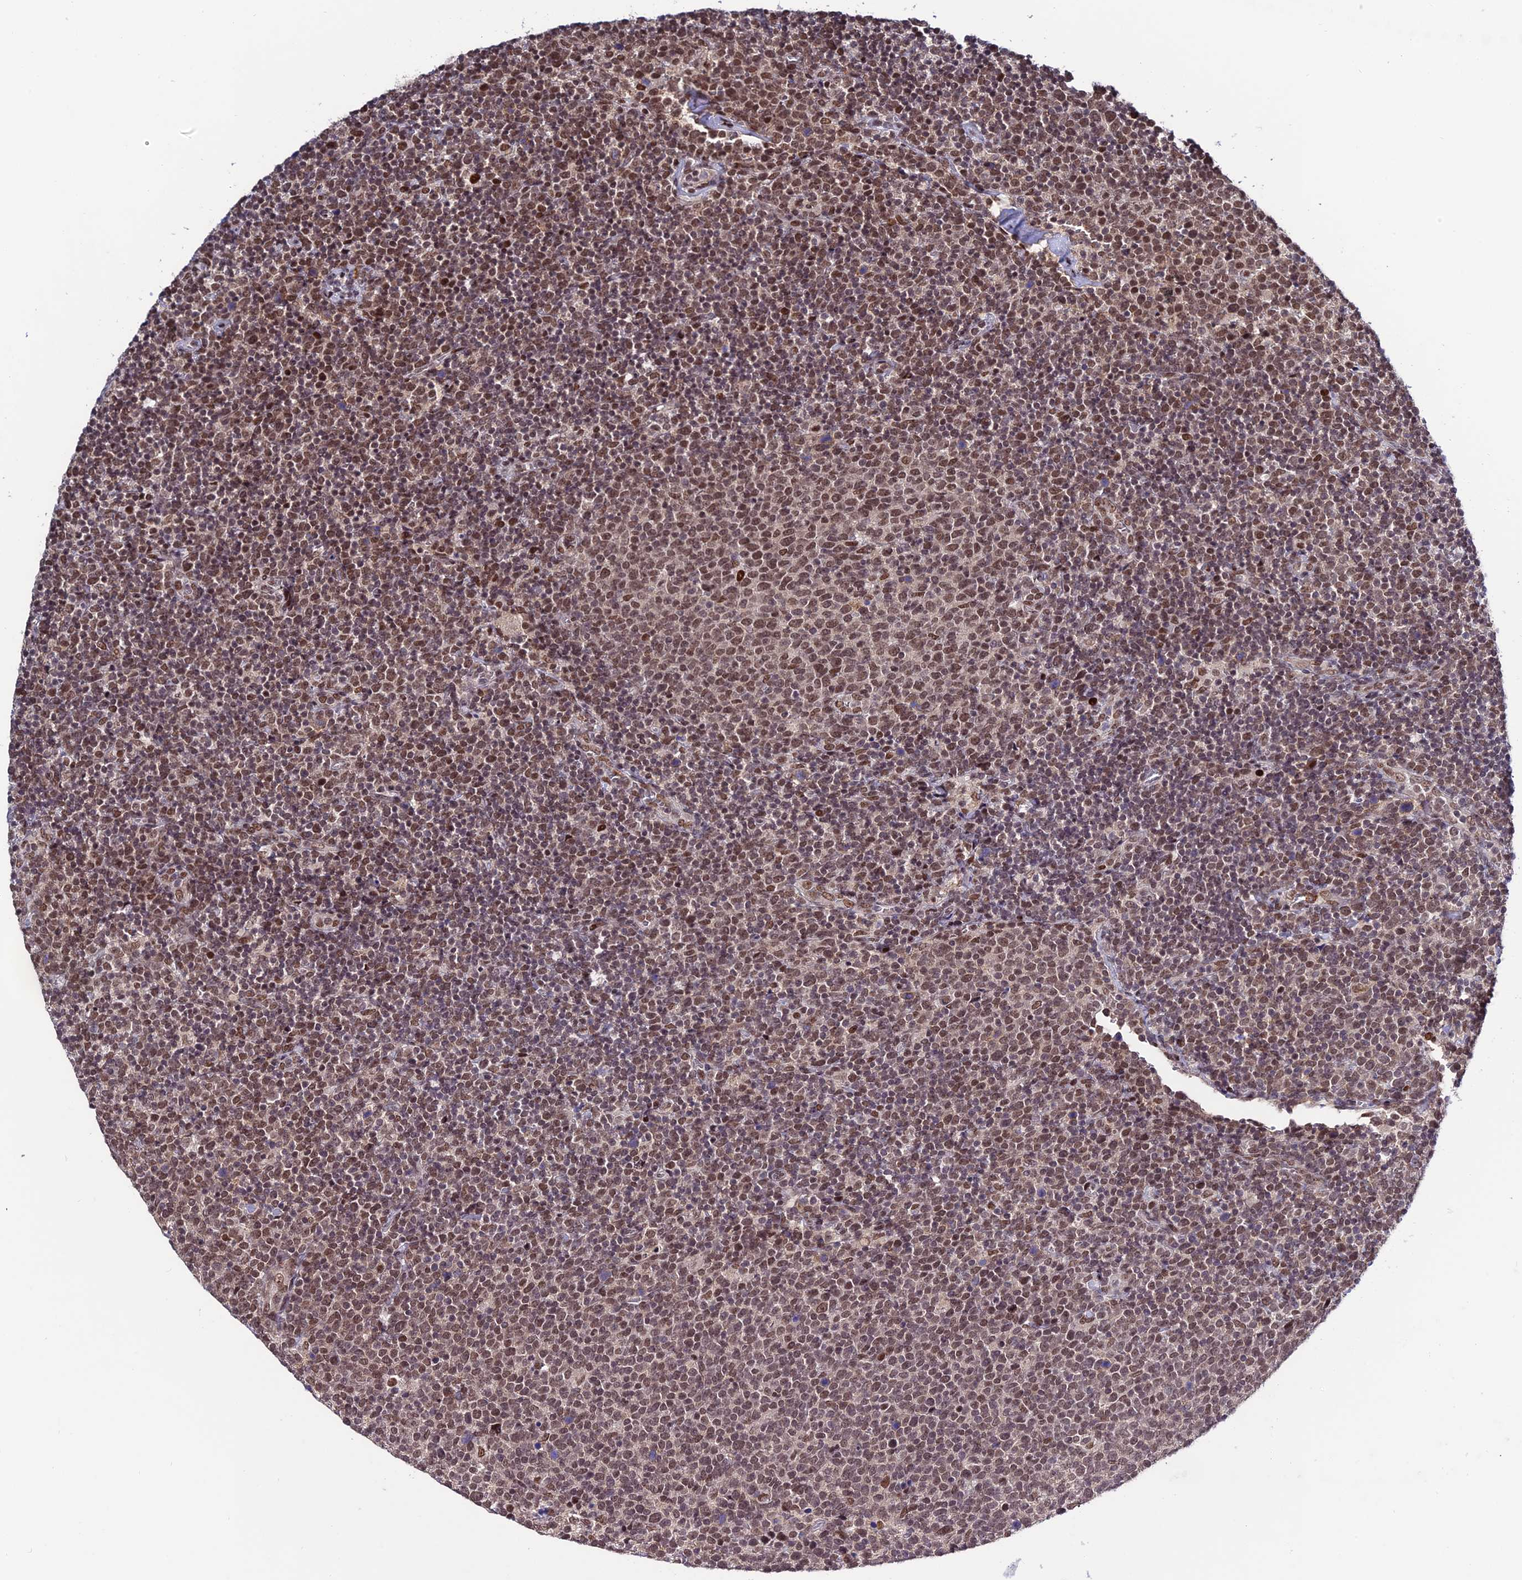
{"staining": {"intensity": "moderate", "quantity": ">75%", "location": "nuclear"}, "tissue": "lymphoma", "cell_type": "Tumor cells", "image_type": "cancer", "snomed": [{"axis": "morphology", "description": "Malignant lymphoma, non-Hodgkin's type, High grade"}, {"axis": "topography", "description": "Lymph node"}], "caption": "Immunohistochemistry (DAB) staining of human high-grade malignant lymphoma, non-Hodgkin's type demonstrates moderate nuclear protein positivity in about >75% of tumor cells.", "gene": "SYT15", "patient": {"sex": "male", "age": 61}}